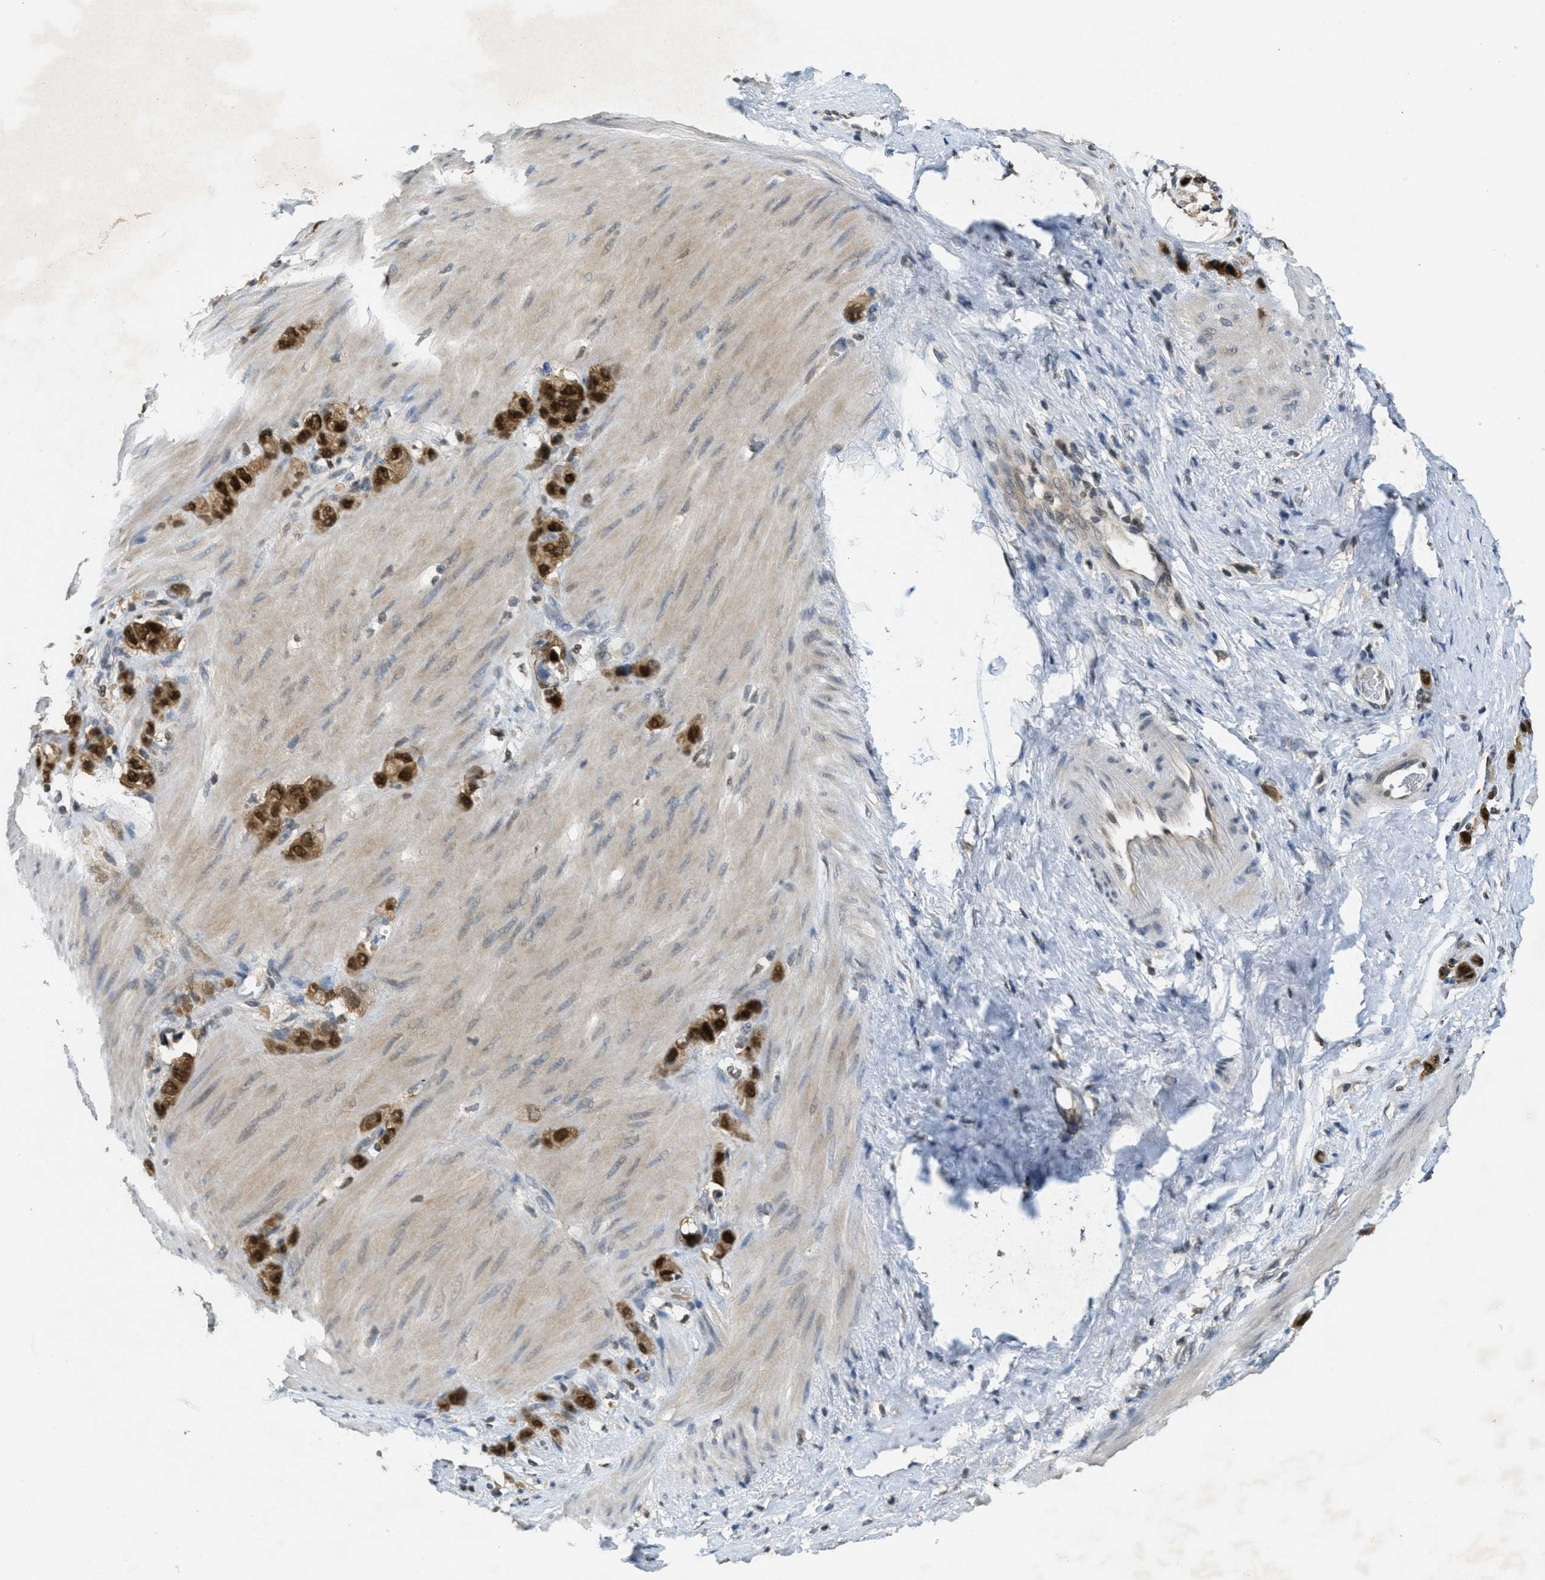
{"staining": {"intensity": "strong", "quantity": ">75%", "location": "cytoplasmic/membranous,nuclear"}, "tissue": "stomach cancer", "cell_type": "Tumor cells", "image_type": "cancer", "snomed": [{"axis": "morphology", "description": "Normal tissue, NOS"}, {"axis": "morphology", "description": "Adenocarcinoma, NOS"}, {"axis": "morphology", "description": "Adenocarcinoma, High grade"}, {"axis": "topography", "description": "Stomach, upper"}, {"axis": "topography", "description": "Stomach"}], "caption": "Immunohistochemical staining of stomach cancer (adenocarcinoma) demonstrates strong cytoplasmic/membranous and nuclear protein positivity in approximately >75% of tumor cells.", "gene": "DNAJB1", "patient": {"sex": "female", "age": 65}}